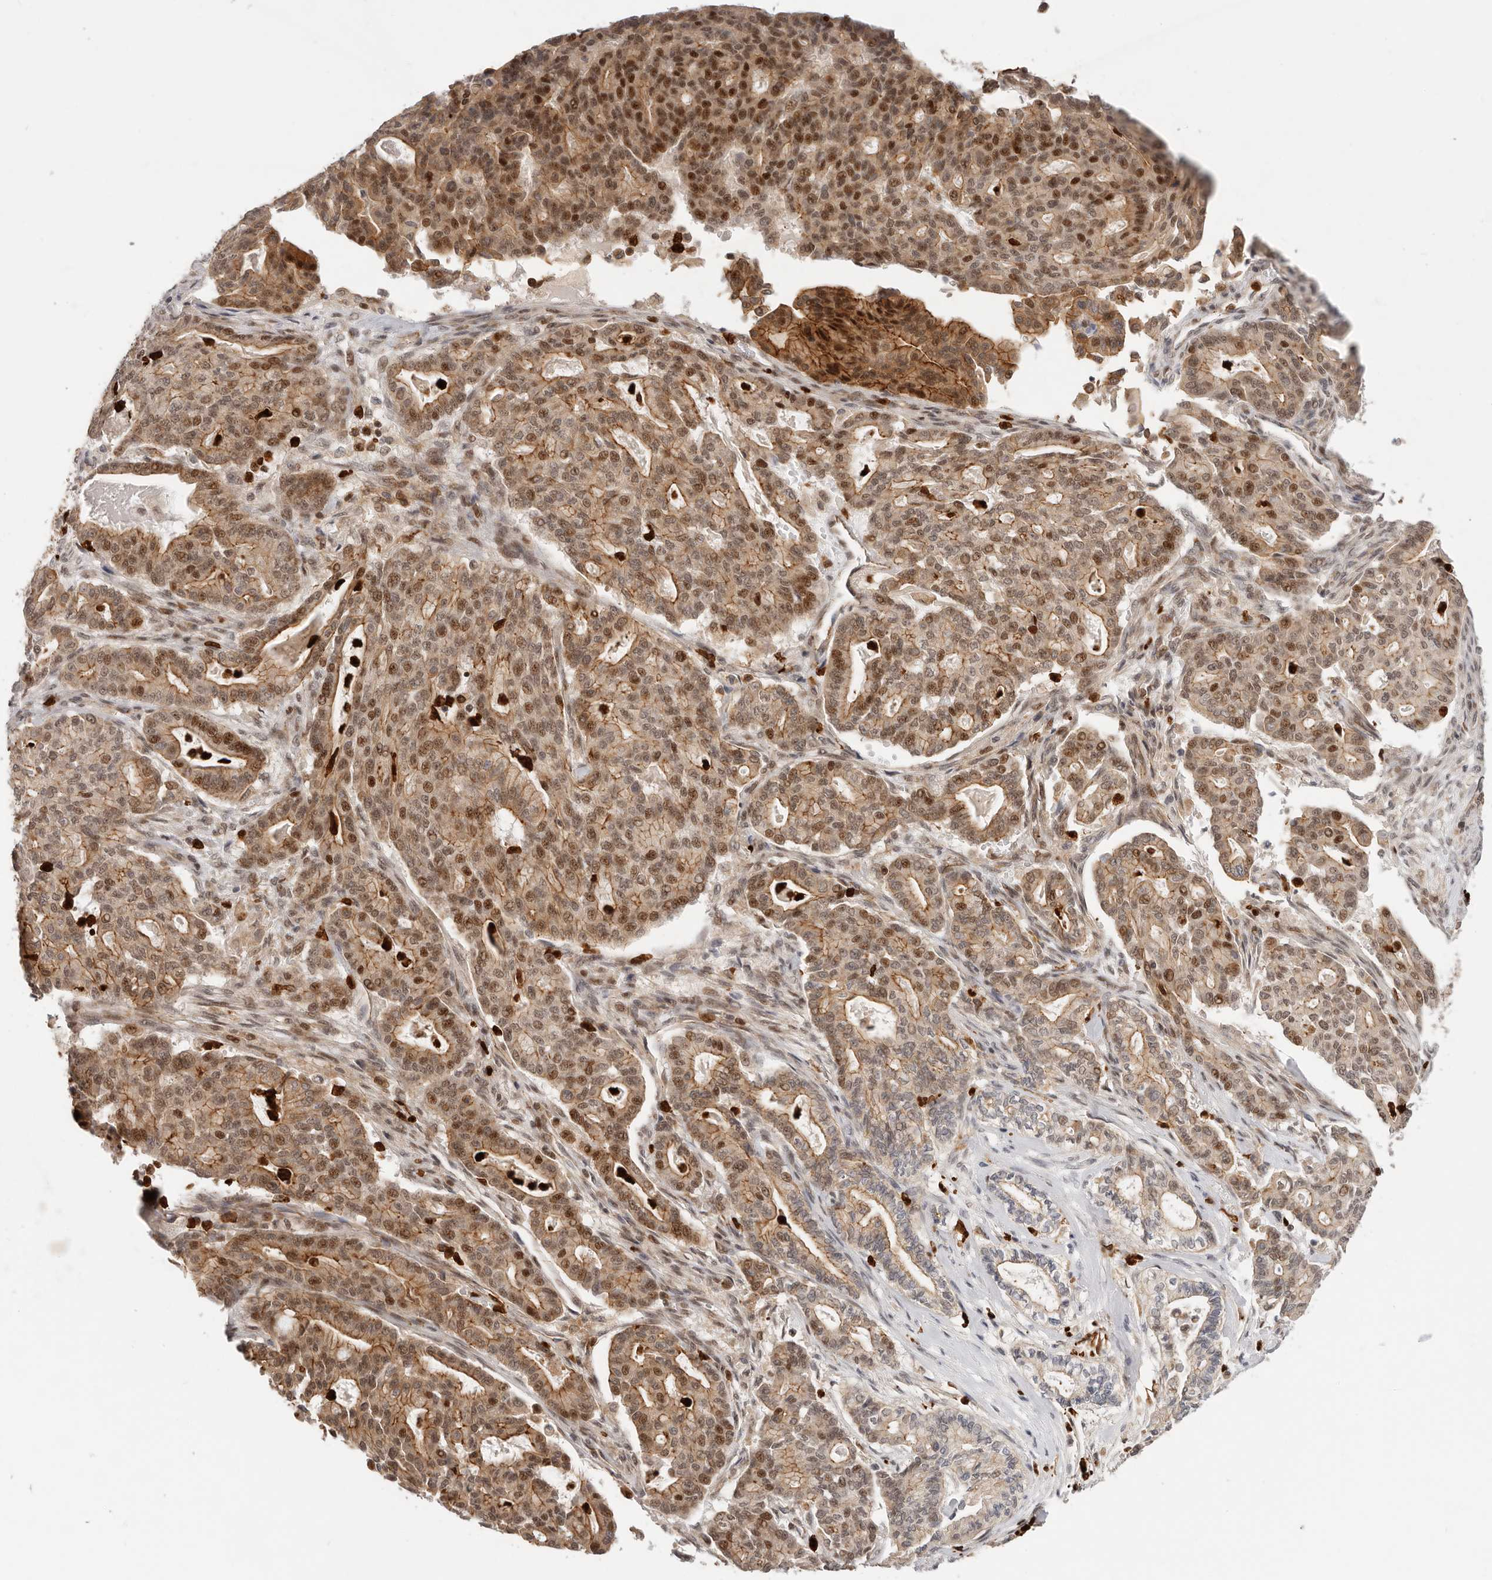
{"staining": {"intensity": "moderate", "quantity": ">75%", "location": "cytoplasmic/membranous,nuclear"}, "tissue": "pancreatic cancer", "cell_type": "Tumor cells", "image_type": "cancer", "snomed": [{"axis": "morphology", "description": "Adenocarcinoma, NOS"}, {"axis": "topography", "description": "Pancreas"}], "caption": "DAB immunohistochemical staining of human adenocarcinoma (pancreatic) shows moderate cytoplasmic/membranous and nuclear protein staining in about >75% of tumor cells.", "gene": "AFDN", "patient": {"sex": "male", "age": 63}}